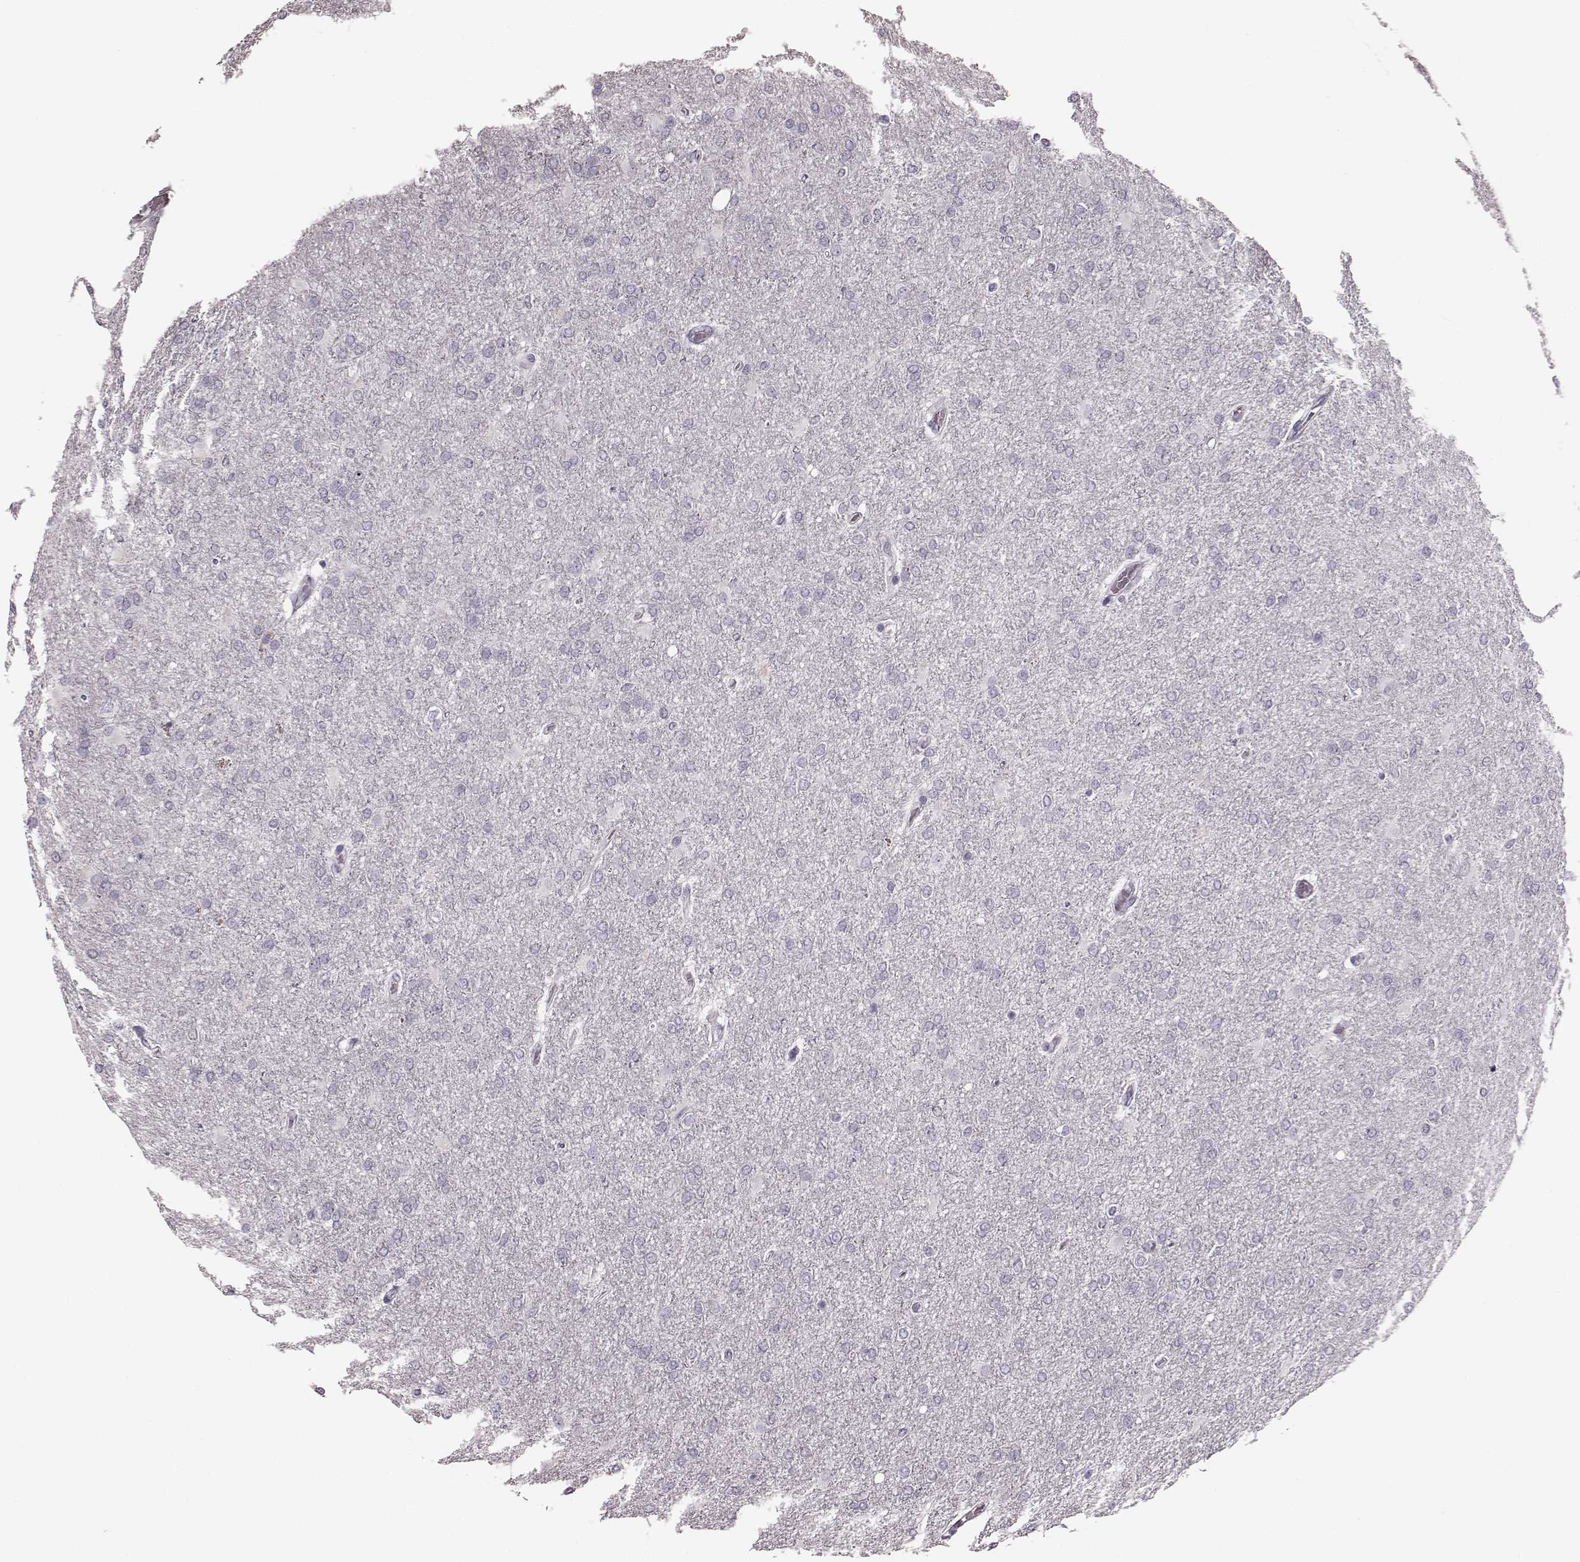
{"staining": {"intensity": "negative", "quantity": "none", "location": "none"}, "tissue": "glioma", "cell_type": "Tumor cells", "image_type": "cancer", "snomed": [{"axis": "morphology", "description": "Glioma, malignant, High grade"}, {"axis": "topography", "description": "Cerebral cortex"}], "caption": "Immunohistochemistry (IHC) histopathology image of high-grade glioma (malignant) stained for a protein (brown), which demonstrates no positivity in tumor cells.", "gene": "TRPM1", "patient": {"sex": "male", "age": 70}}